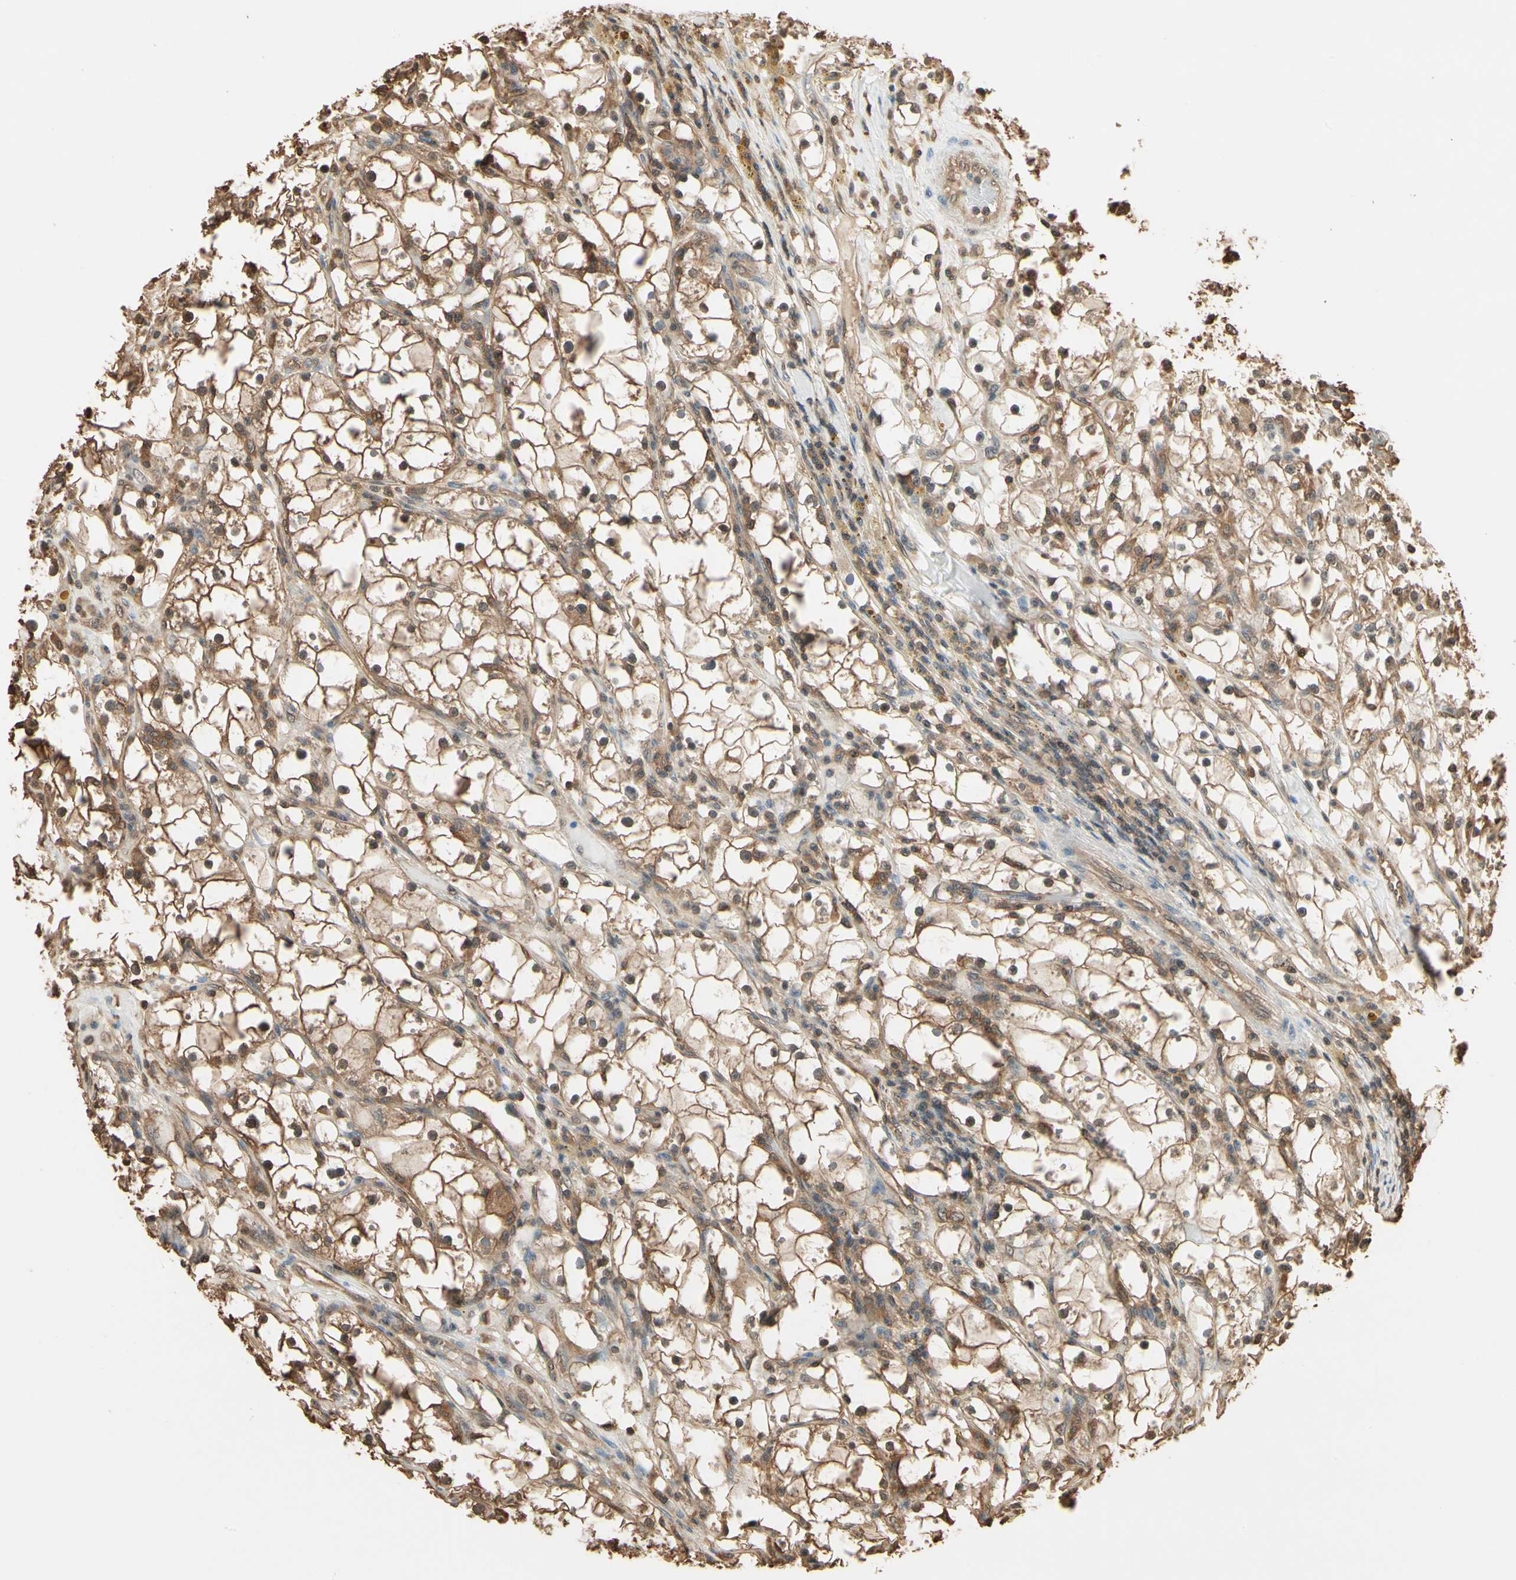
{"staining": {"intensity": "moderate", "quantity": ">75%", "location": "cytoplasmic/membranous"}, "tissue": "renal cancer", "cell_type": "Tumor cells", "image_type": "cancer", "snomed": [{"axis": "morphology", "description": "Adenocarcinoma, NOS"}, {"axis": "topography", "description": "Kidney"}], "caption": "Approximately >75% of tumor cells in renal adenocarcinoma reveal moderate cytoplasmic/membranous protein expression as visualized by brown immunohistochemical staining.", "gene": "YWHAE", "patient": {"sex": "male", "age": 56}}